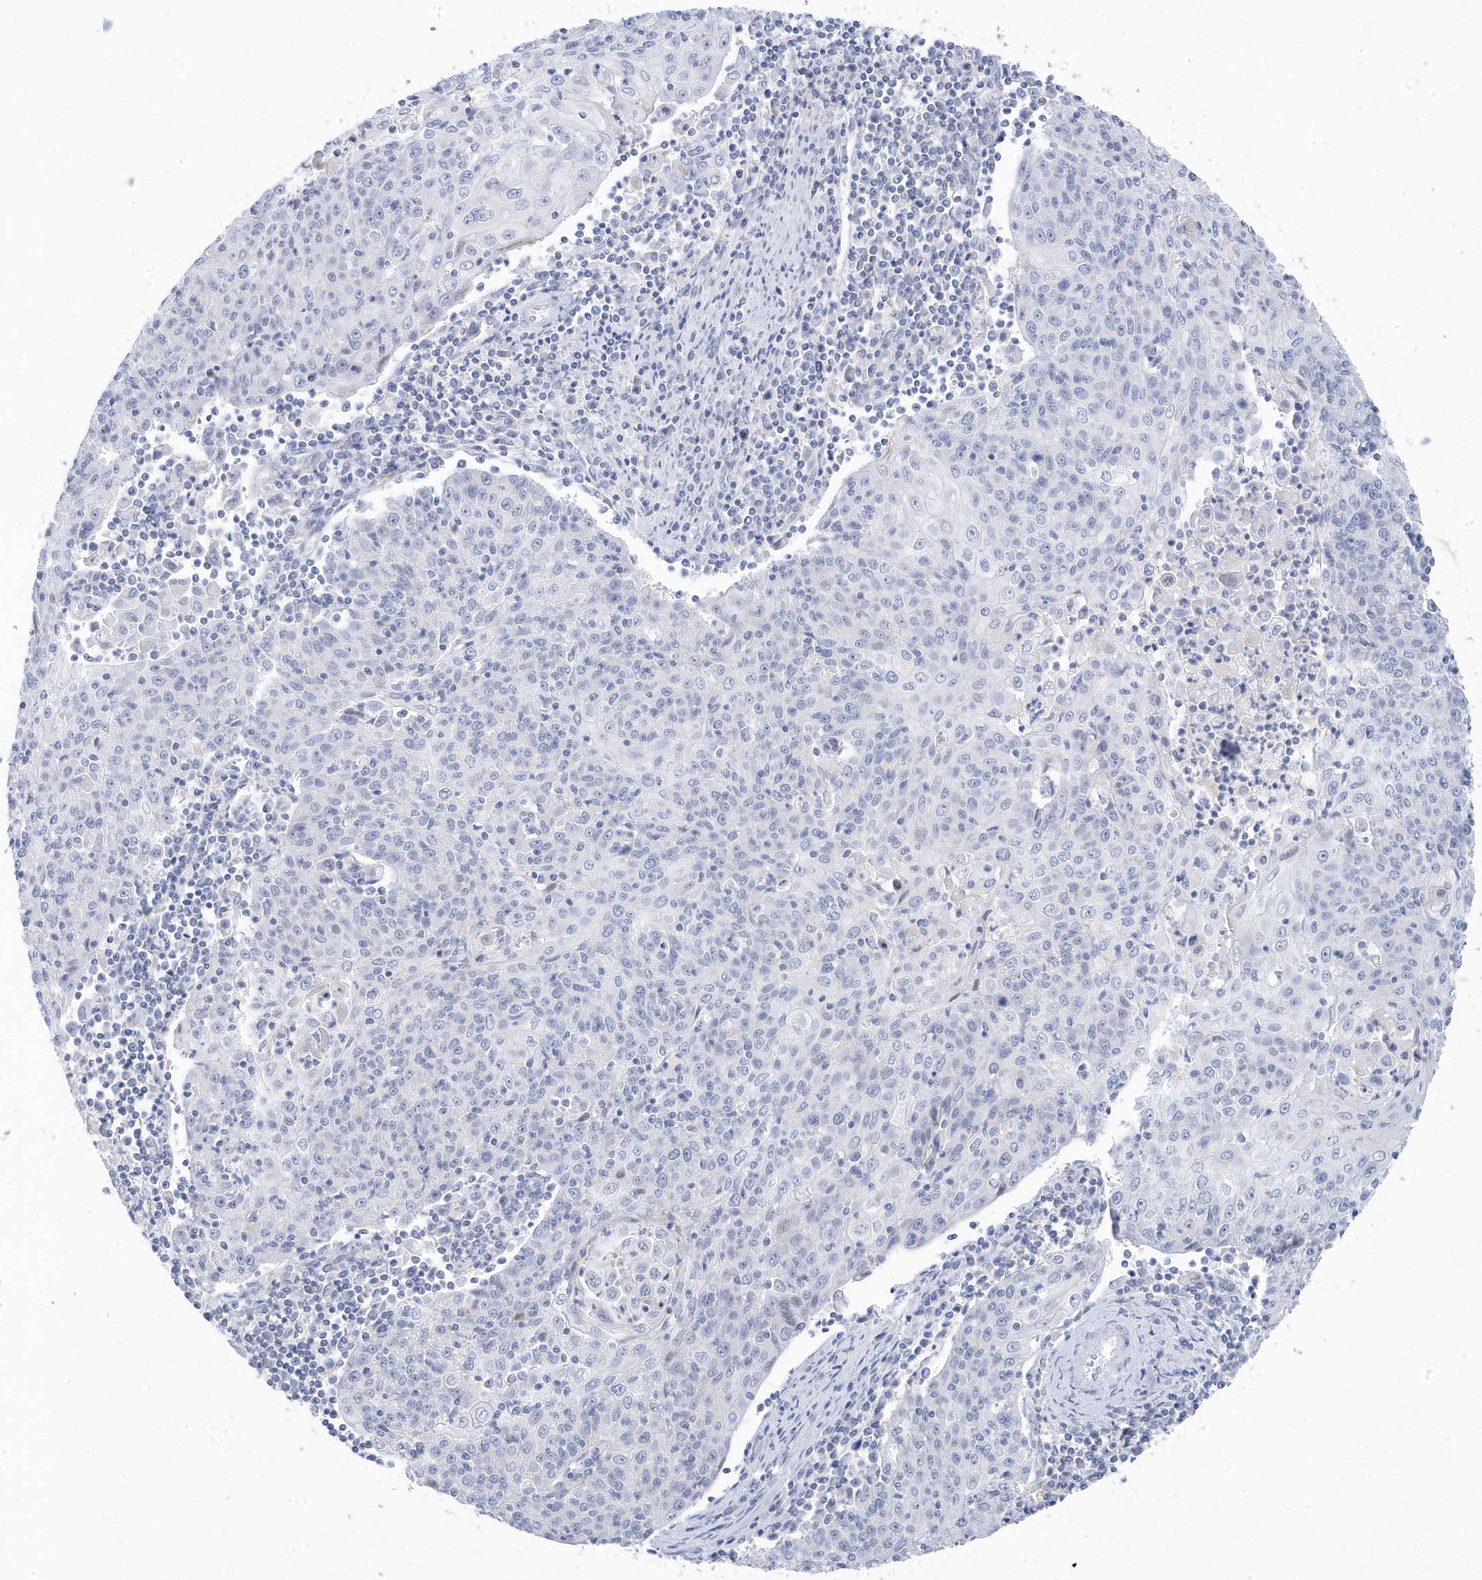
{"staining": {"intensity": "negative", "quantity": "none", "location": "none"}, "tissue": "cervical cancer", "cell_type": "Tumor cells", "image_type": "cancer", "snomed": [{"axis": "morphology", "description": "Squamous cell carcinoma, NOS"}, {"axis": "topography", "description": "Cervix"}], "caption": "This is an immunohistochemistry (IHC) photomicrograph of cervical cancer (squamous cell carcinoma). There is no staining in tumor cells.", "gene": "ANAPC1", "patient": {"sex": "female", "age": 48}}